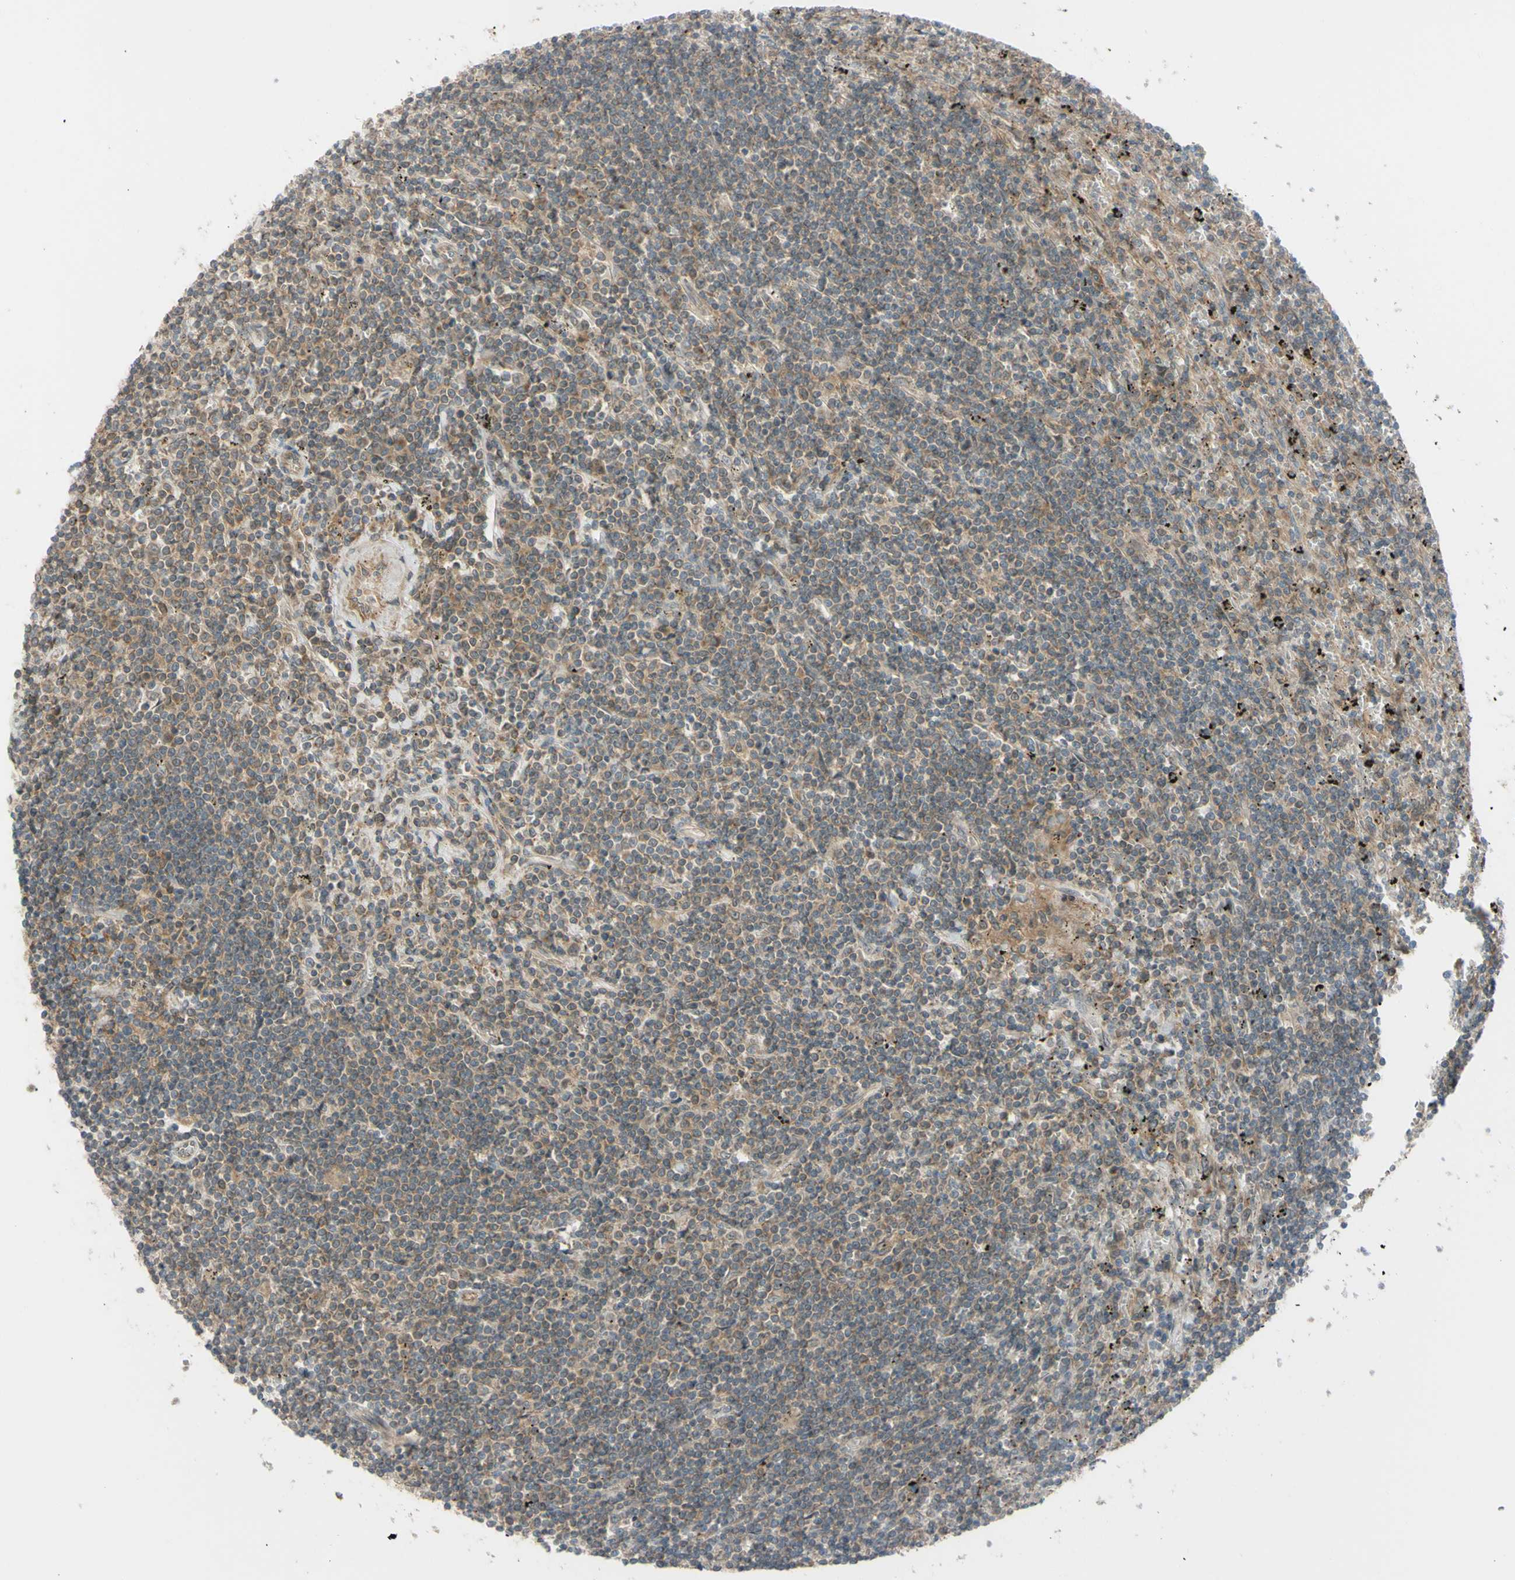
{"staining": {"intensity": "weak", "quantity": "25%-75%", "location": "cytoplasmic/membranous"}, "tissue": "lymphoma", "cell_type": "Tumor cells", "image_type": "cancer", "snomed": [{"axis": "morphology", "description": "Malignant lymphoma, non-Hodgkin's type, Low grade"}, {"axis": "topography", "description": "Spleen"}], "caption": "The image displays staining of lymphoma, revealing weak cytoplasmic/membranous protein positivity (brown color) within tumor cells.", "gene": "FLII", "patient": {"sex": "male", "age": 76}}